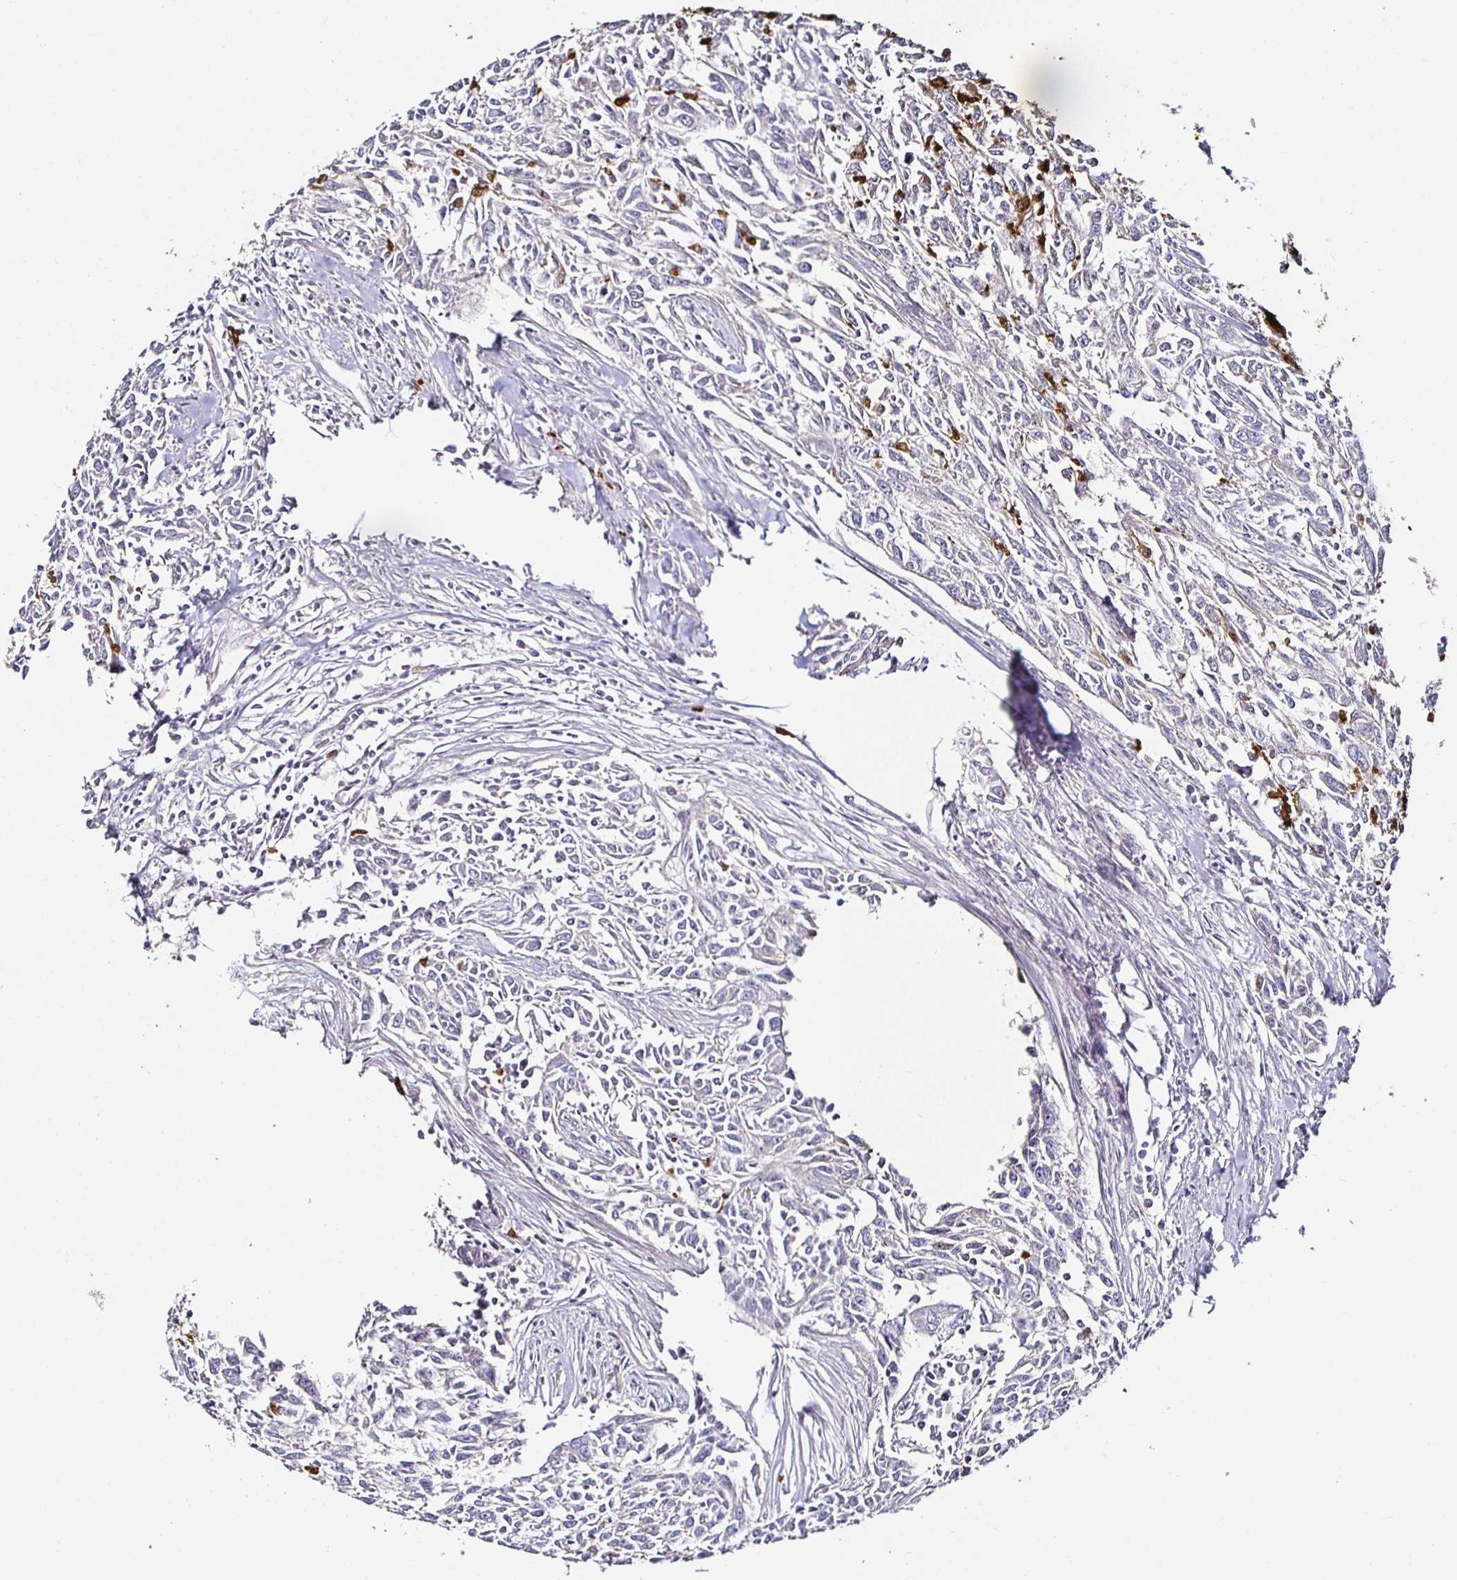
{"staining": {"intensity": "negative", "quantity": "none", "location": "none"}, "tissue": "breast cancer", "cell_type": "Tumor cells", "image_type": "cancer", "snomed": [{"axis": "morphology", "description": "Duct carcinoma"}, {"axis": "topography", "description": "Breast"}], "caption": "This is a image of immunohistochemistry (IHC) staining of breast cancer, which shows no positivity in tumor cells.", "gene": "TLR4", "patient": {"sex": "female", "age": 50}}